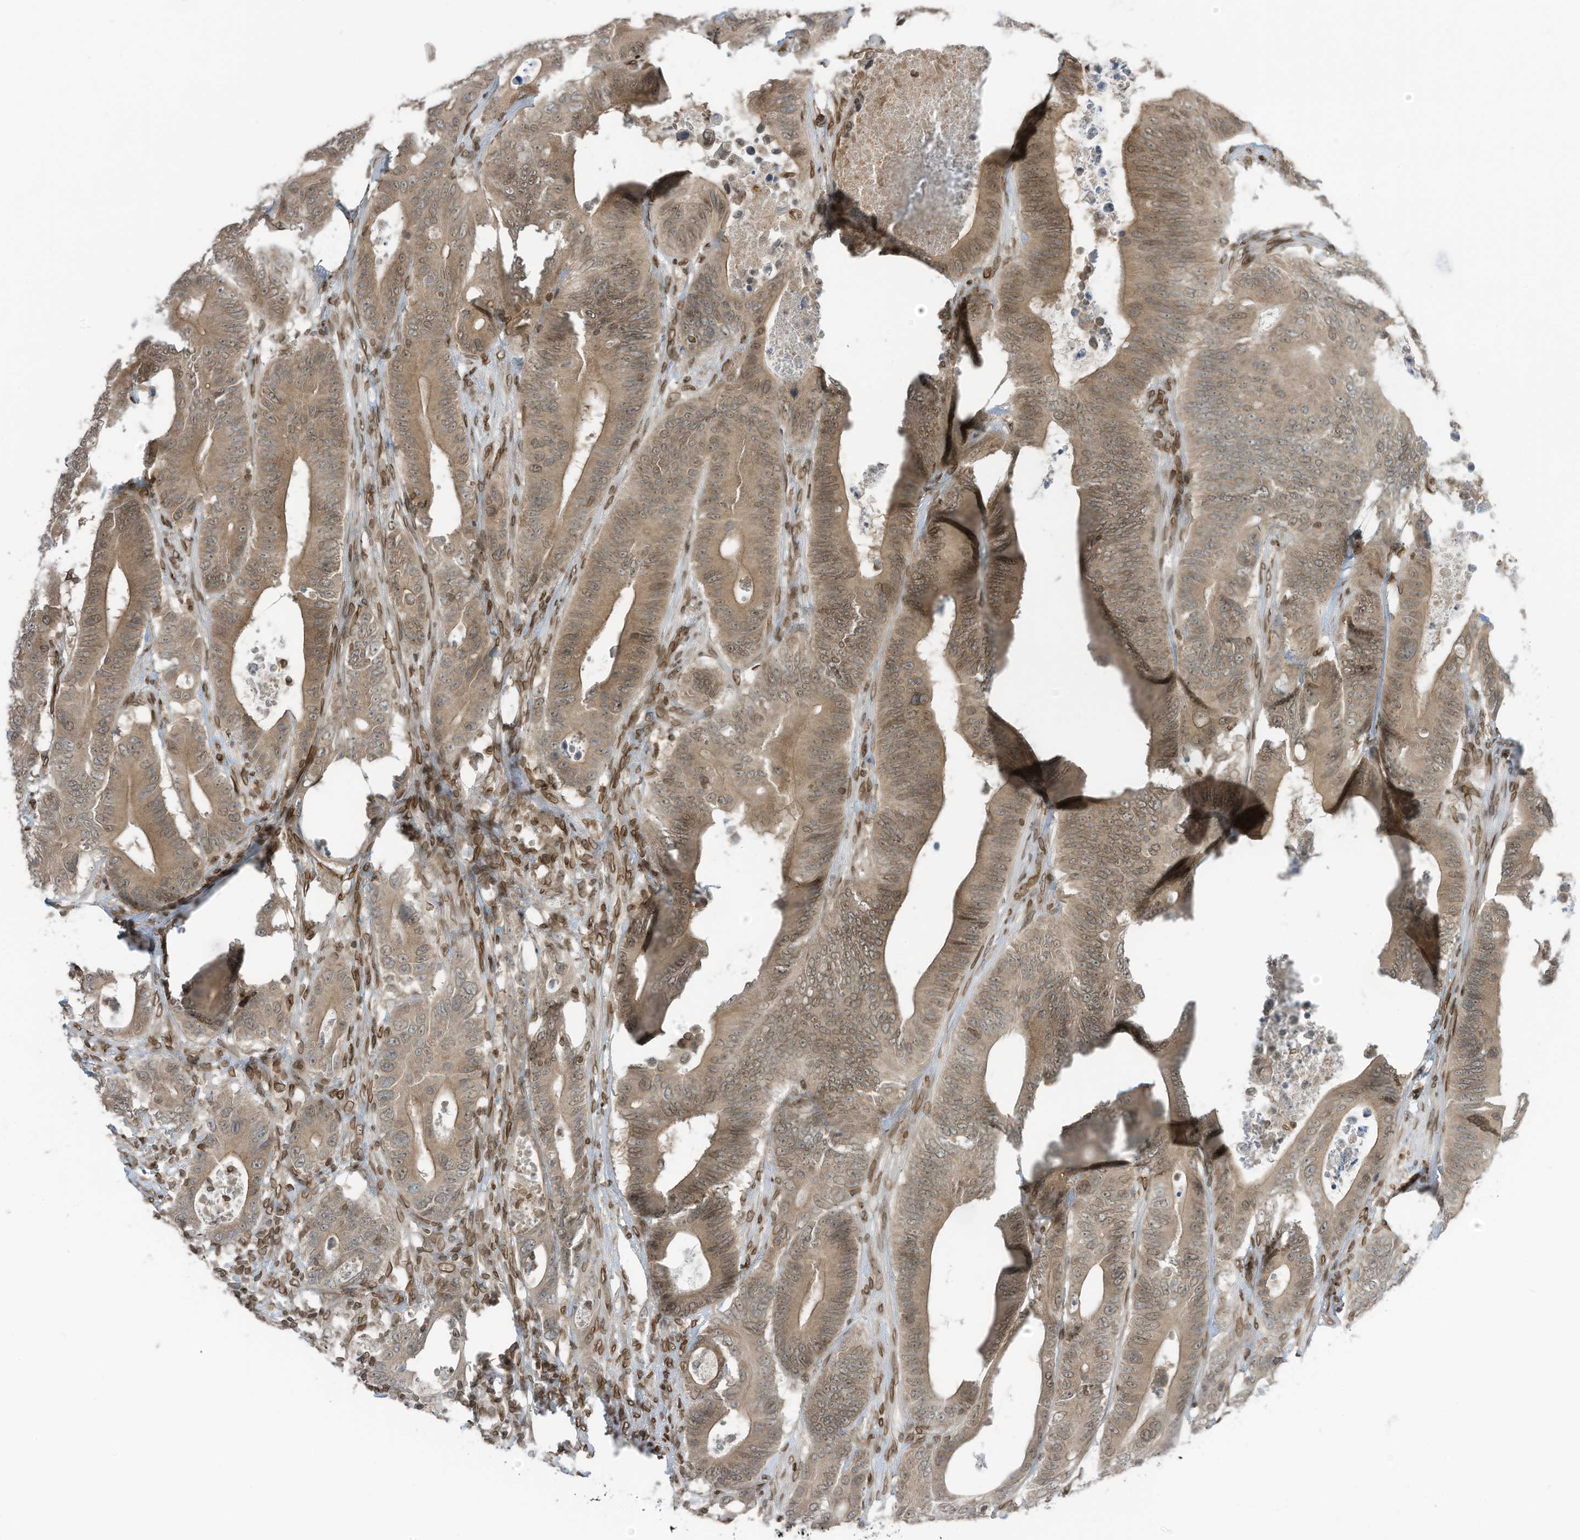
{"staining": {"intensity": "weak", "quantity": ">75%", "location": "cytoplasmic/membranous,nuclear"}, "tissue": "colorectal cancer", "cell_type": "Tumor cells", "image_type": "cancer", "snomed": [{"axis": "morphology", "description": "Adenocarcinoma, NOS"}, {"axis": "topography", "description": "Colon"}], "caption": "Human colorectal cancer stained with a brown dye reveals weak cytoplasmic/membranous and nuclear positive positivity in approximately >75% of tumor cells.", "gene": "RABL3", "patient": {"sex": "male", "age": 83}}